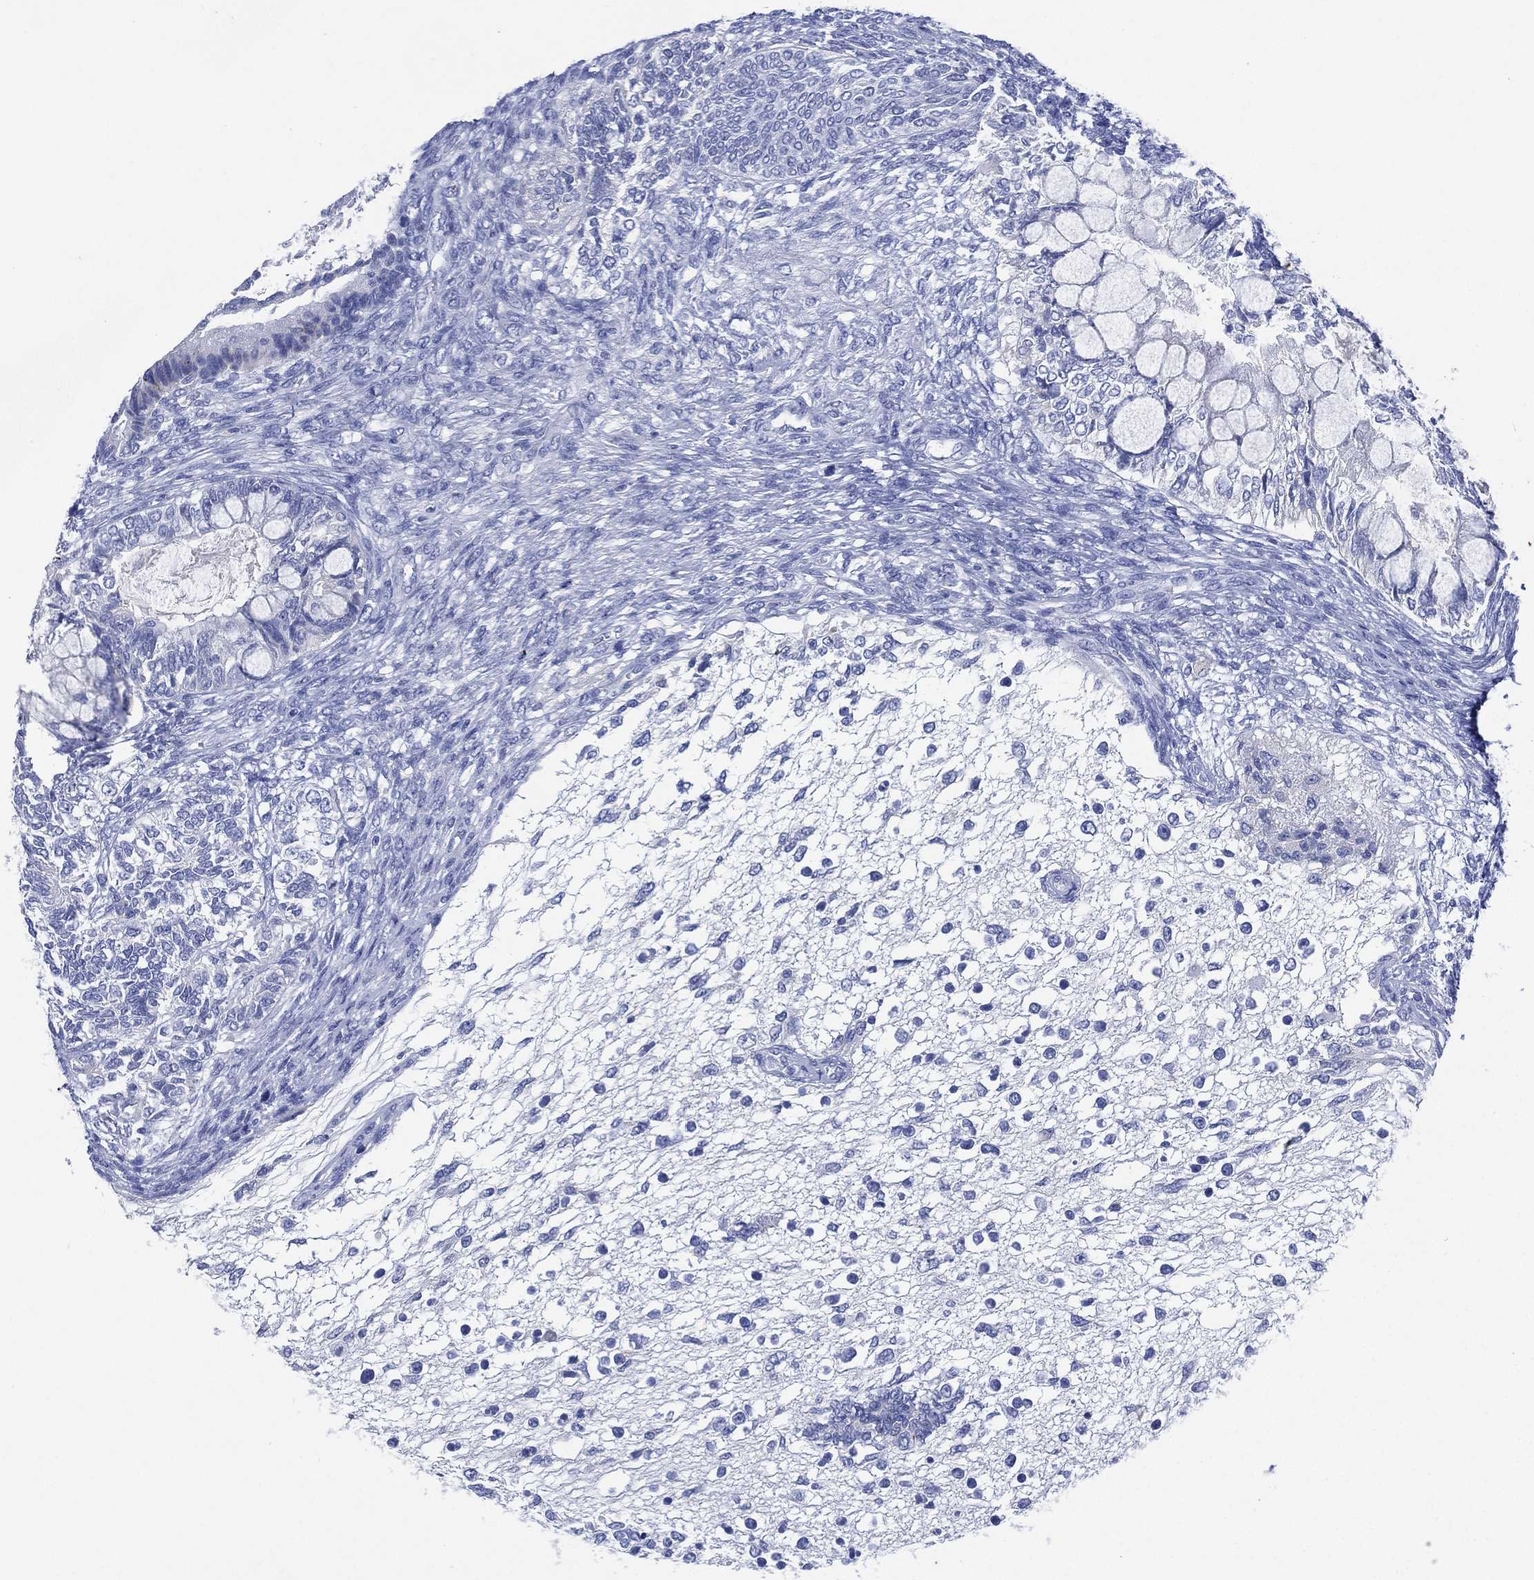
{"staining": {"intensity": "negative", "quantity": "none", "location": "none"}, "tissue": "testis cancer", "cell_type": "Tumor cells", "image_type": "cancer", "snomed": [{"axis": "morphology", "description": "Seminoma, NOS"}, {"axis": "morphology", "description": "Carcinoma, Embryonal, NOS"}, {"axis": "topography", "description": "Testis"}], "caption": "IHC of embryonal carcinoma (testis) shows no expression in tumor cells.", "gene": "SLC9C2", "patient": {"sex": "male", "age": 41}}